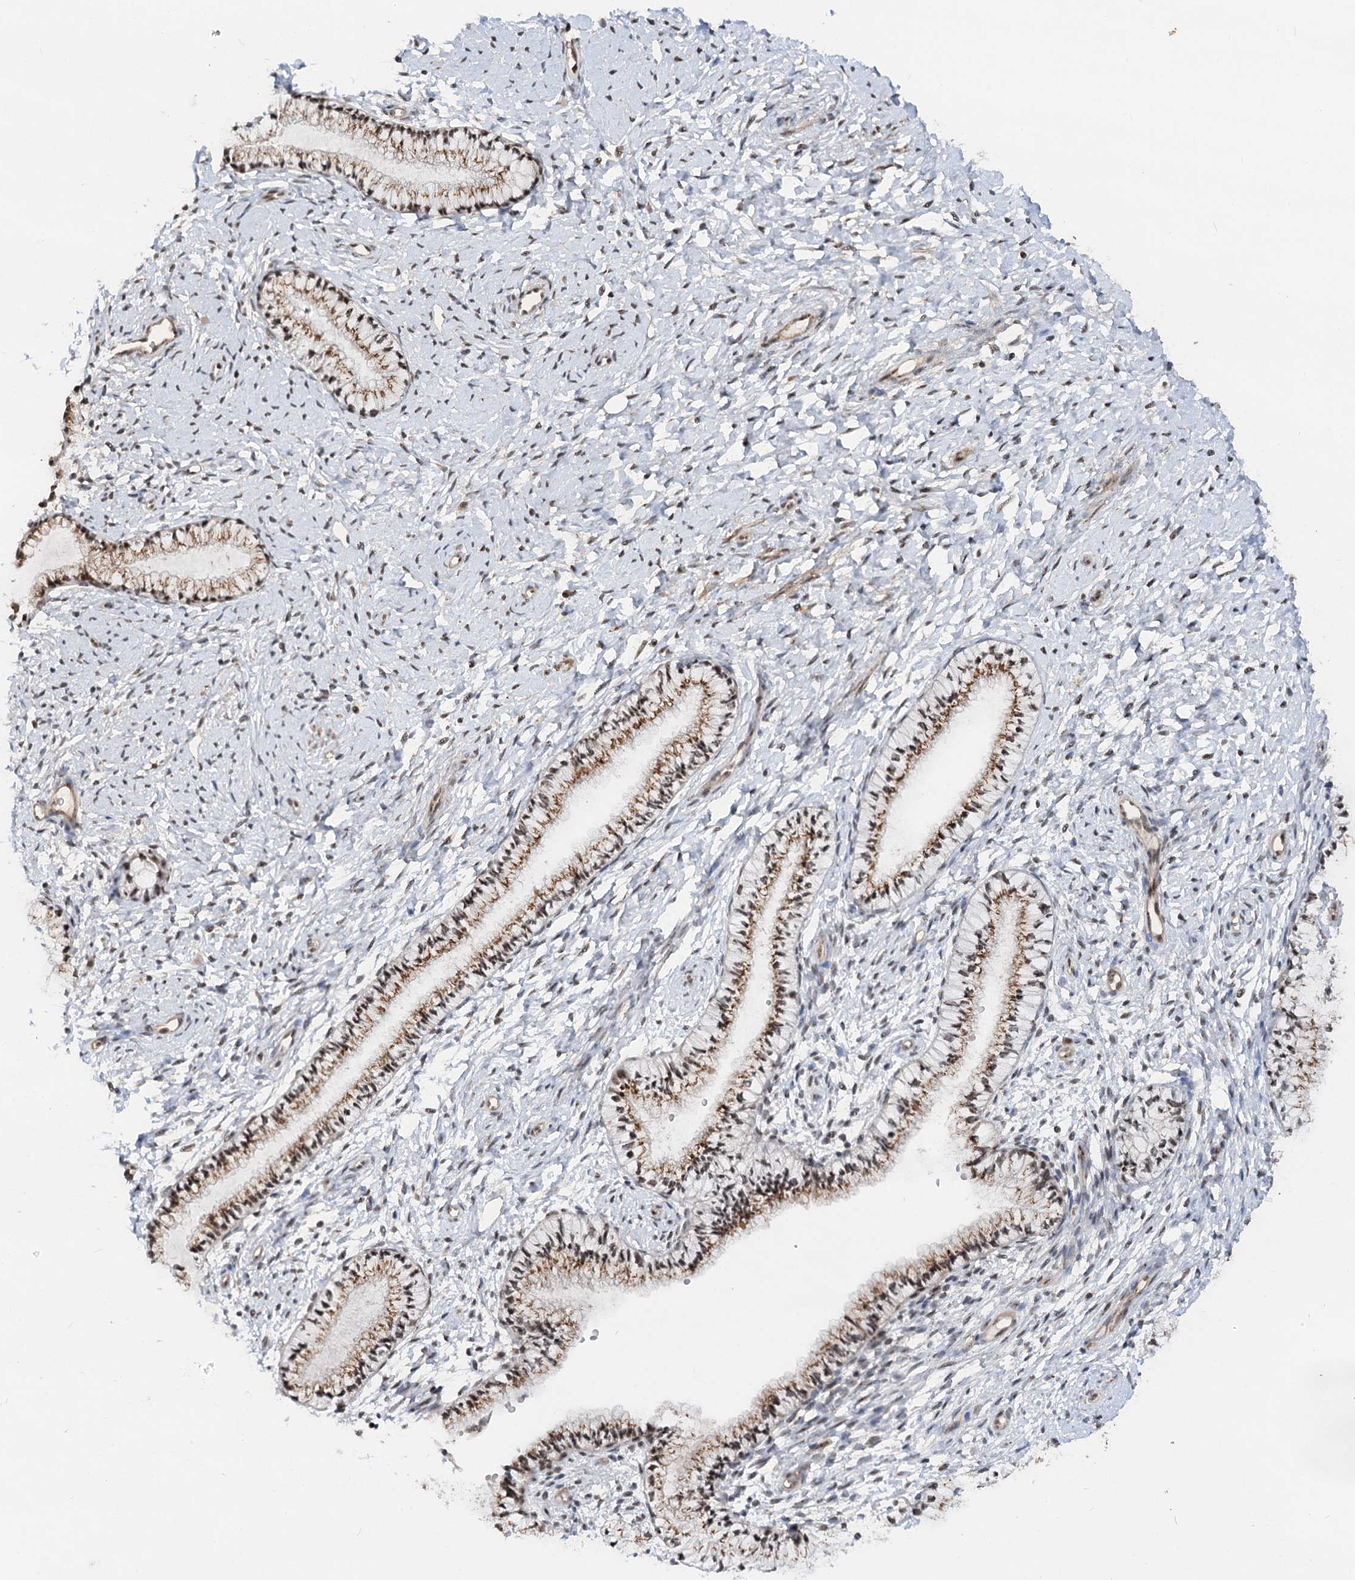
{"staining": {"intensity": "moderate", "quantity": ">75%", "location": "cytoplasmic/membranous"}, "tissue": "cervix", "cell_type": "Glandular cells", "image_type": "normal", "snomed": [{"axis": "morphology", "description": "Normal tissue, NOS"}, {"axis": "topography", "description": "Cervix"}], "caption": "This is a photomicrograph of immunohistochemistry staining of normal cervix, which shows moderate expression in the cytoplasmic/membranous of glandular cells.", "gene": "GNL3L", "patient": {"sex": "female", "age": 33}}